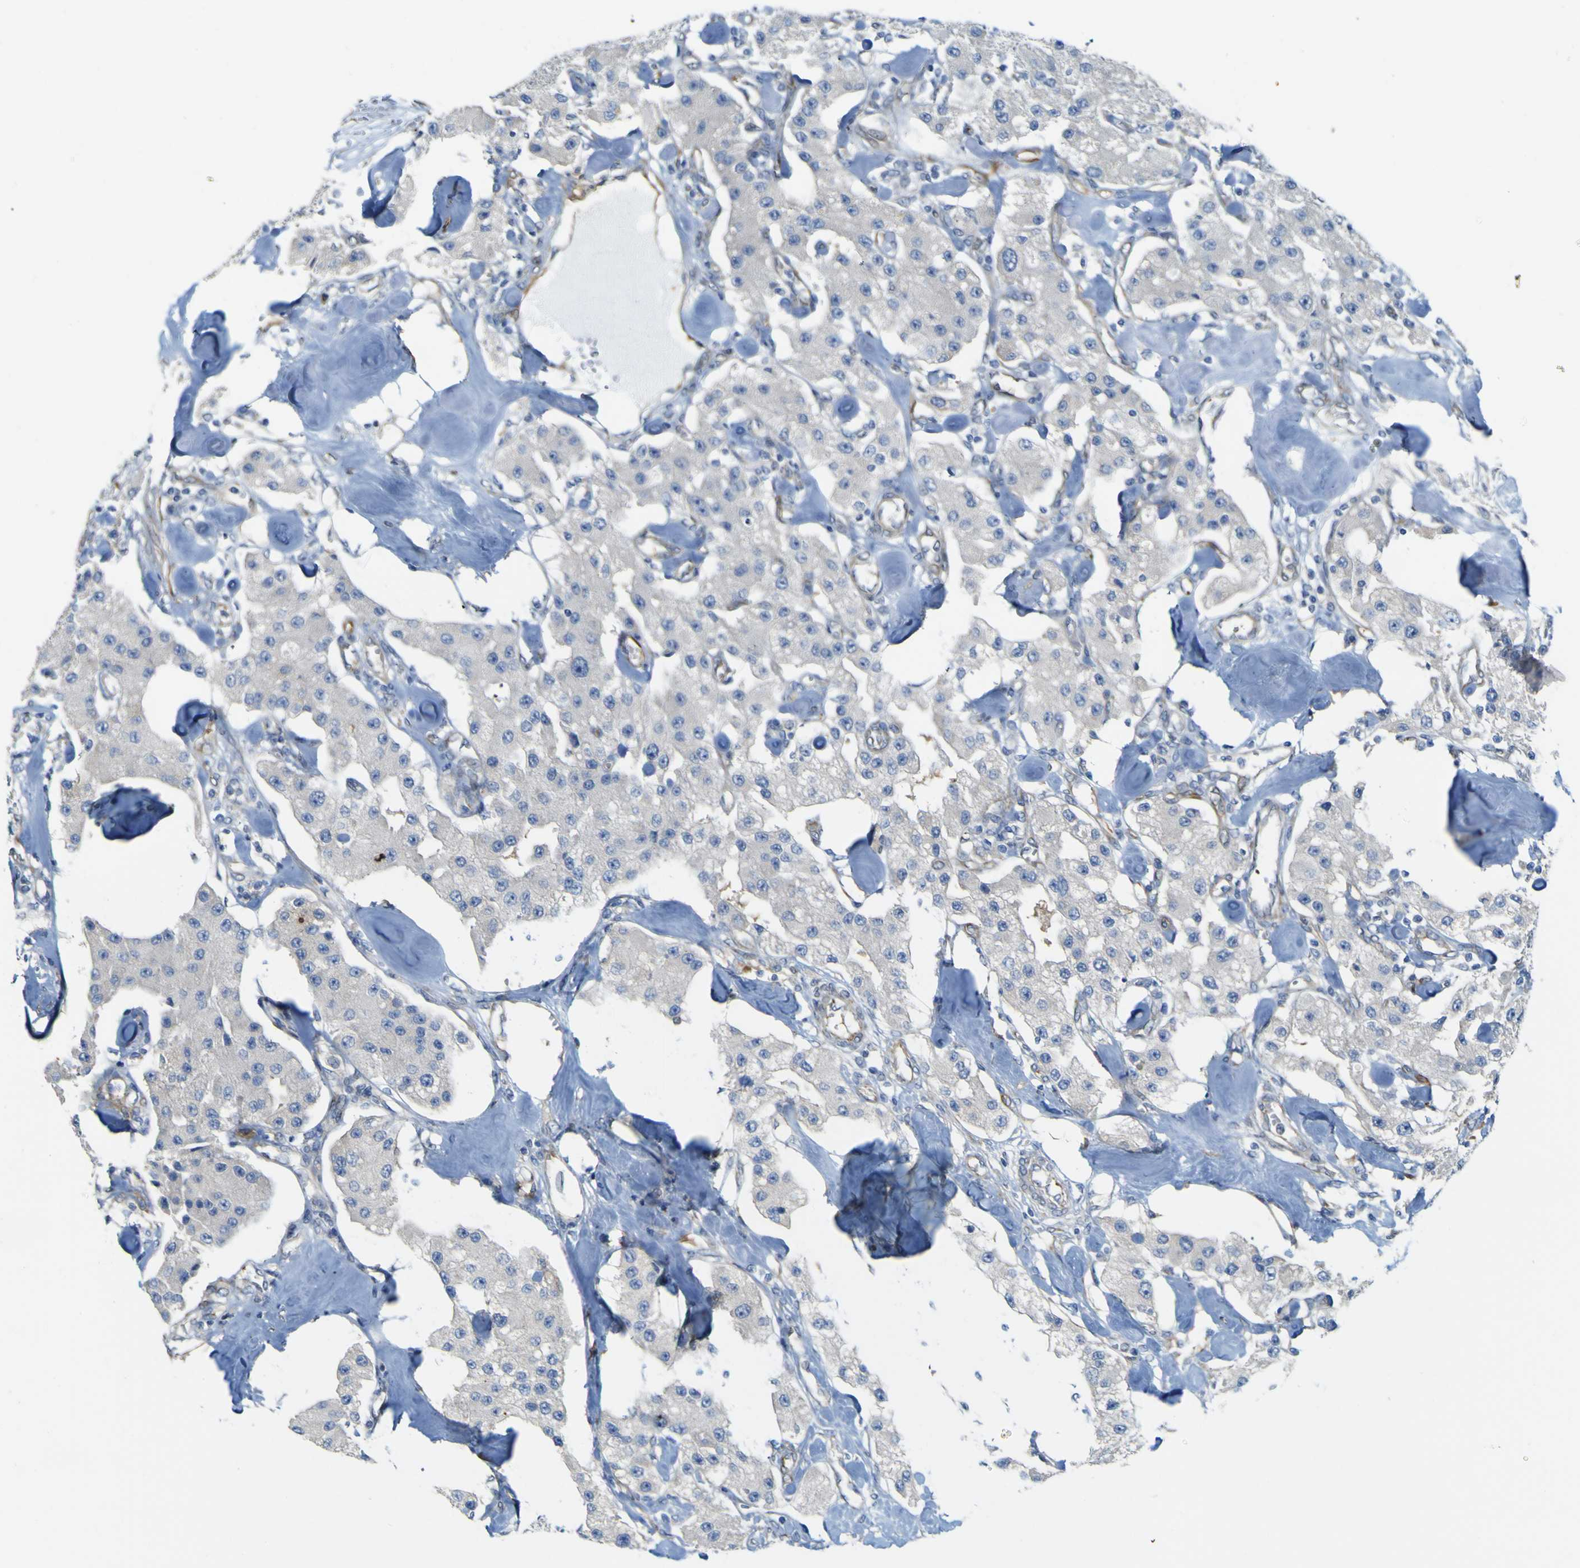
{"staining": {"intensity": "negative", "quantity": "none", "location": "none"}, "tissue": "carcinoid", "cell_type": "Tumor cells", "image_type": "cancer", "snomed": [{"axis": "morphology", "description": "Carcinoid, malignant, NOS"}, {"axis": "topography", "description": "Pancreas"}], "caption": "DAB immunohistochemical staining of carcinoid exhibits no significant staining in tumor cells.", "gene": "JPH1", "patient": {"sex": "male", "age": 41}}